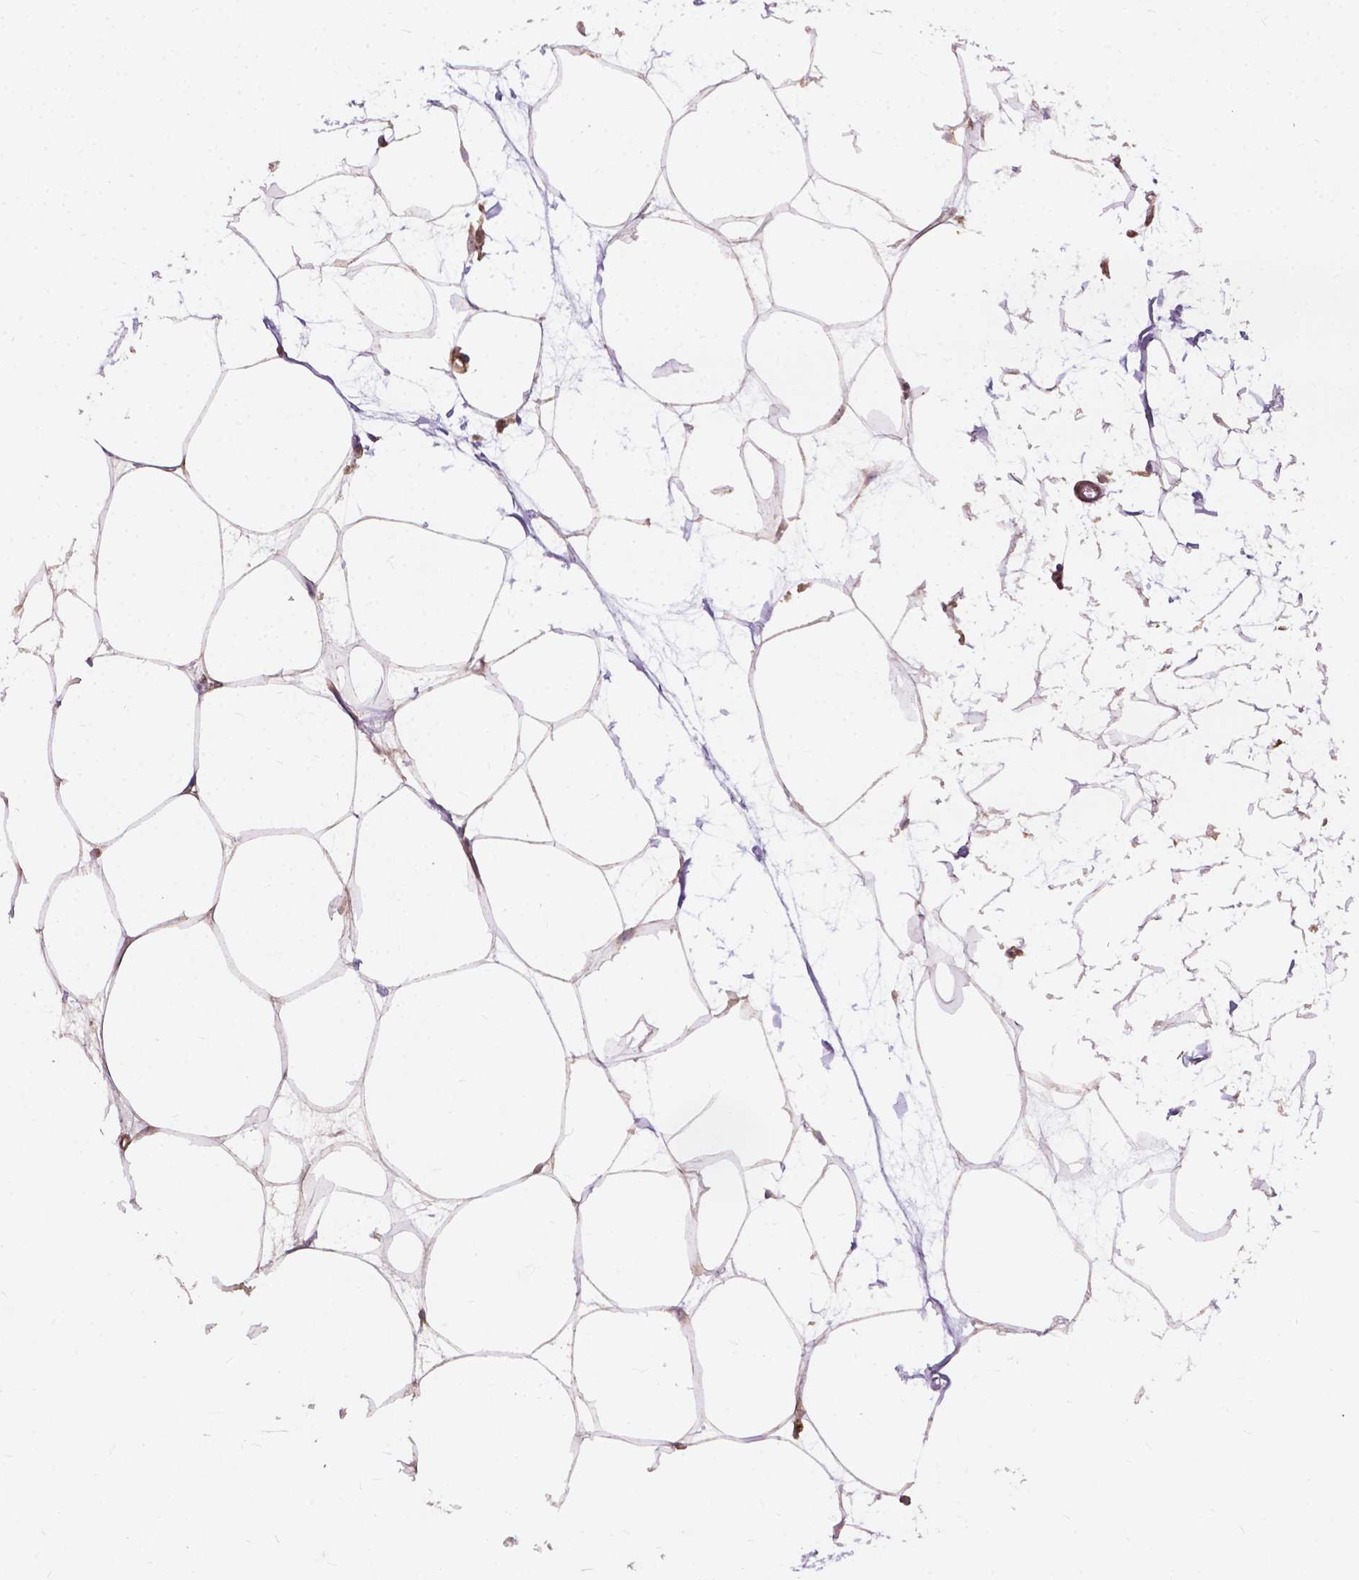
{"staining": {"intensity": "moderate", "quantity": "25%-75%", "location": "cytoplasmic/membranous"}, "tissue": "breast", "cell_type": "Adipocytes", "image_type": "normal", "snomed": [{"axis": "morphology", "description": "Normal tissue, NOS"}, {"axis": "topography", "description": "Breast"}], "caption": "Immunohistochemistry of normal breast reveals medium levels of moderate cytoplasmic/membranous staining in approximately 25%-75% of adipocytes.", "gene": "CDC42BPA", "patient": {"sex": "female", "age": 45}}